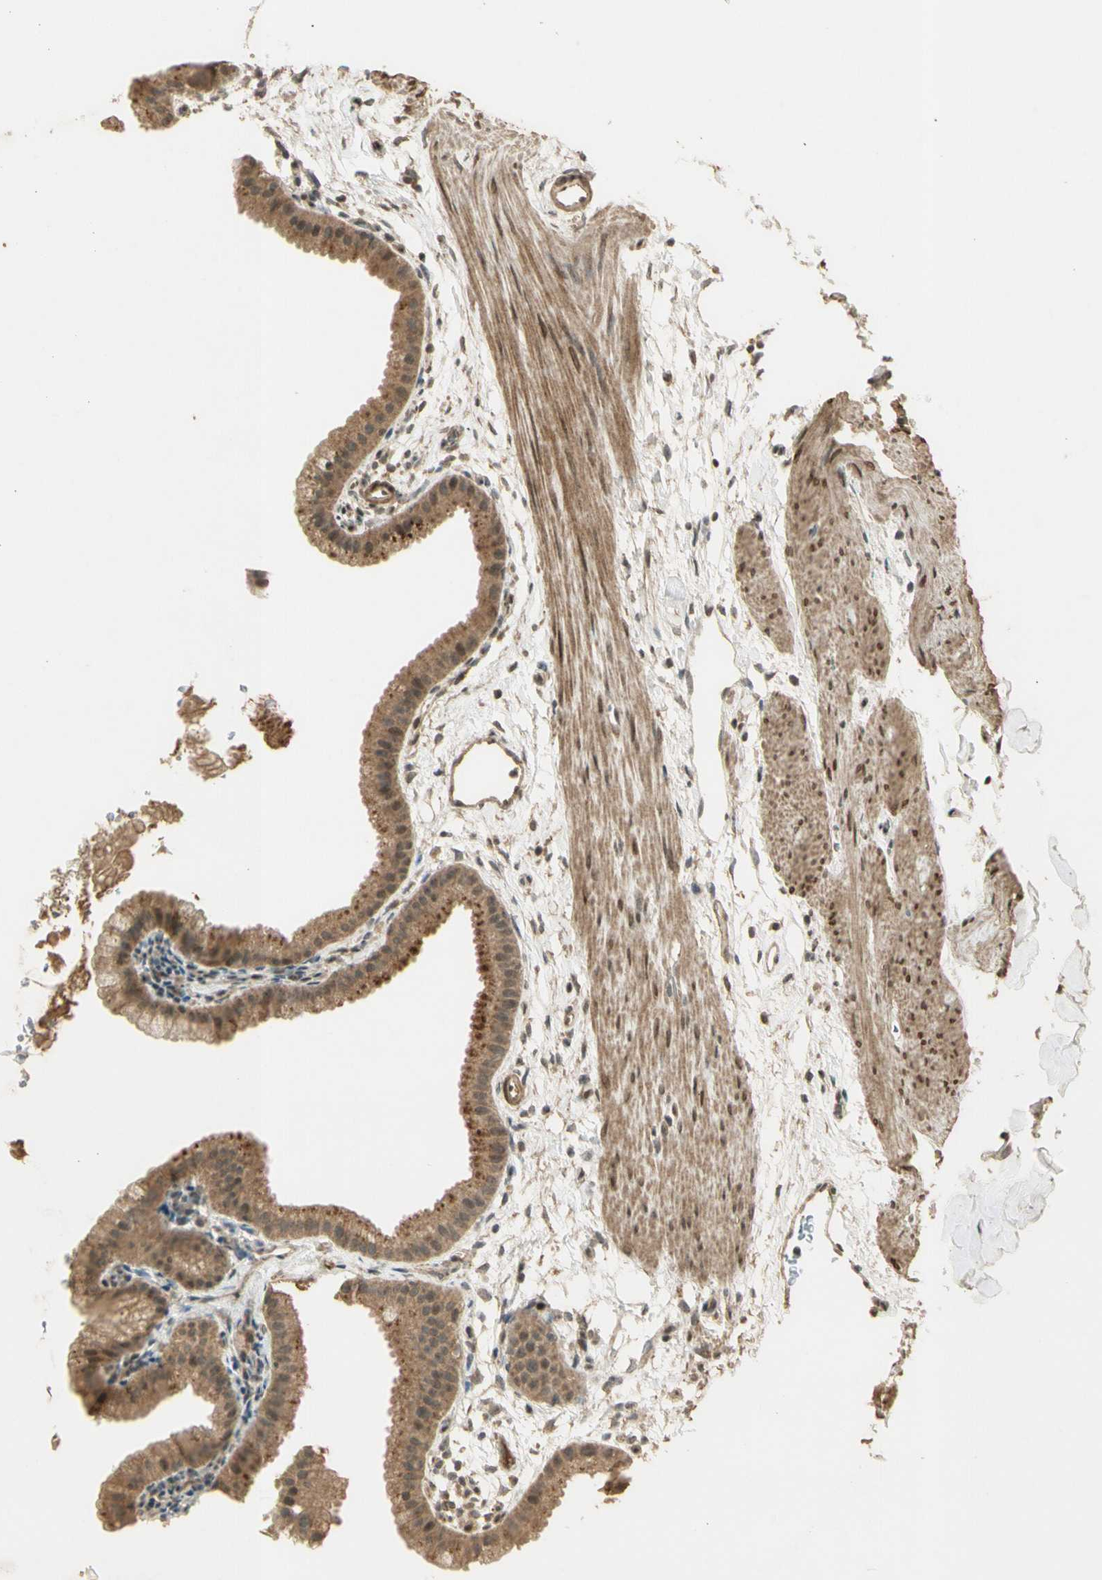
{"staining": {"intensity": "moderate", "quantity": ">75%", "location": "cytoplasmic/membranous"}, "tissue": "gallbladder", "cell_type": "Glandular cells", "image_type": "normal", "snomed": [{"axis": "morphology", "description": "Normal tissue, NOS"}, {"axis": "topography", "description": "Gallbladder"}], "caption": "This is an image of immunohistochemistry staining of benign gallbladder, which shows moderate expression in the cytoplasmic/membranous of glandular cells.", "gene": "GMEB2", "patient": {"sex": "female", "age": 64}}